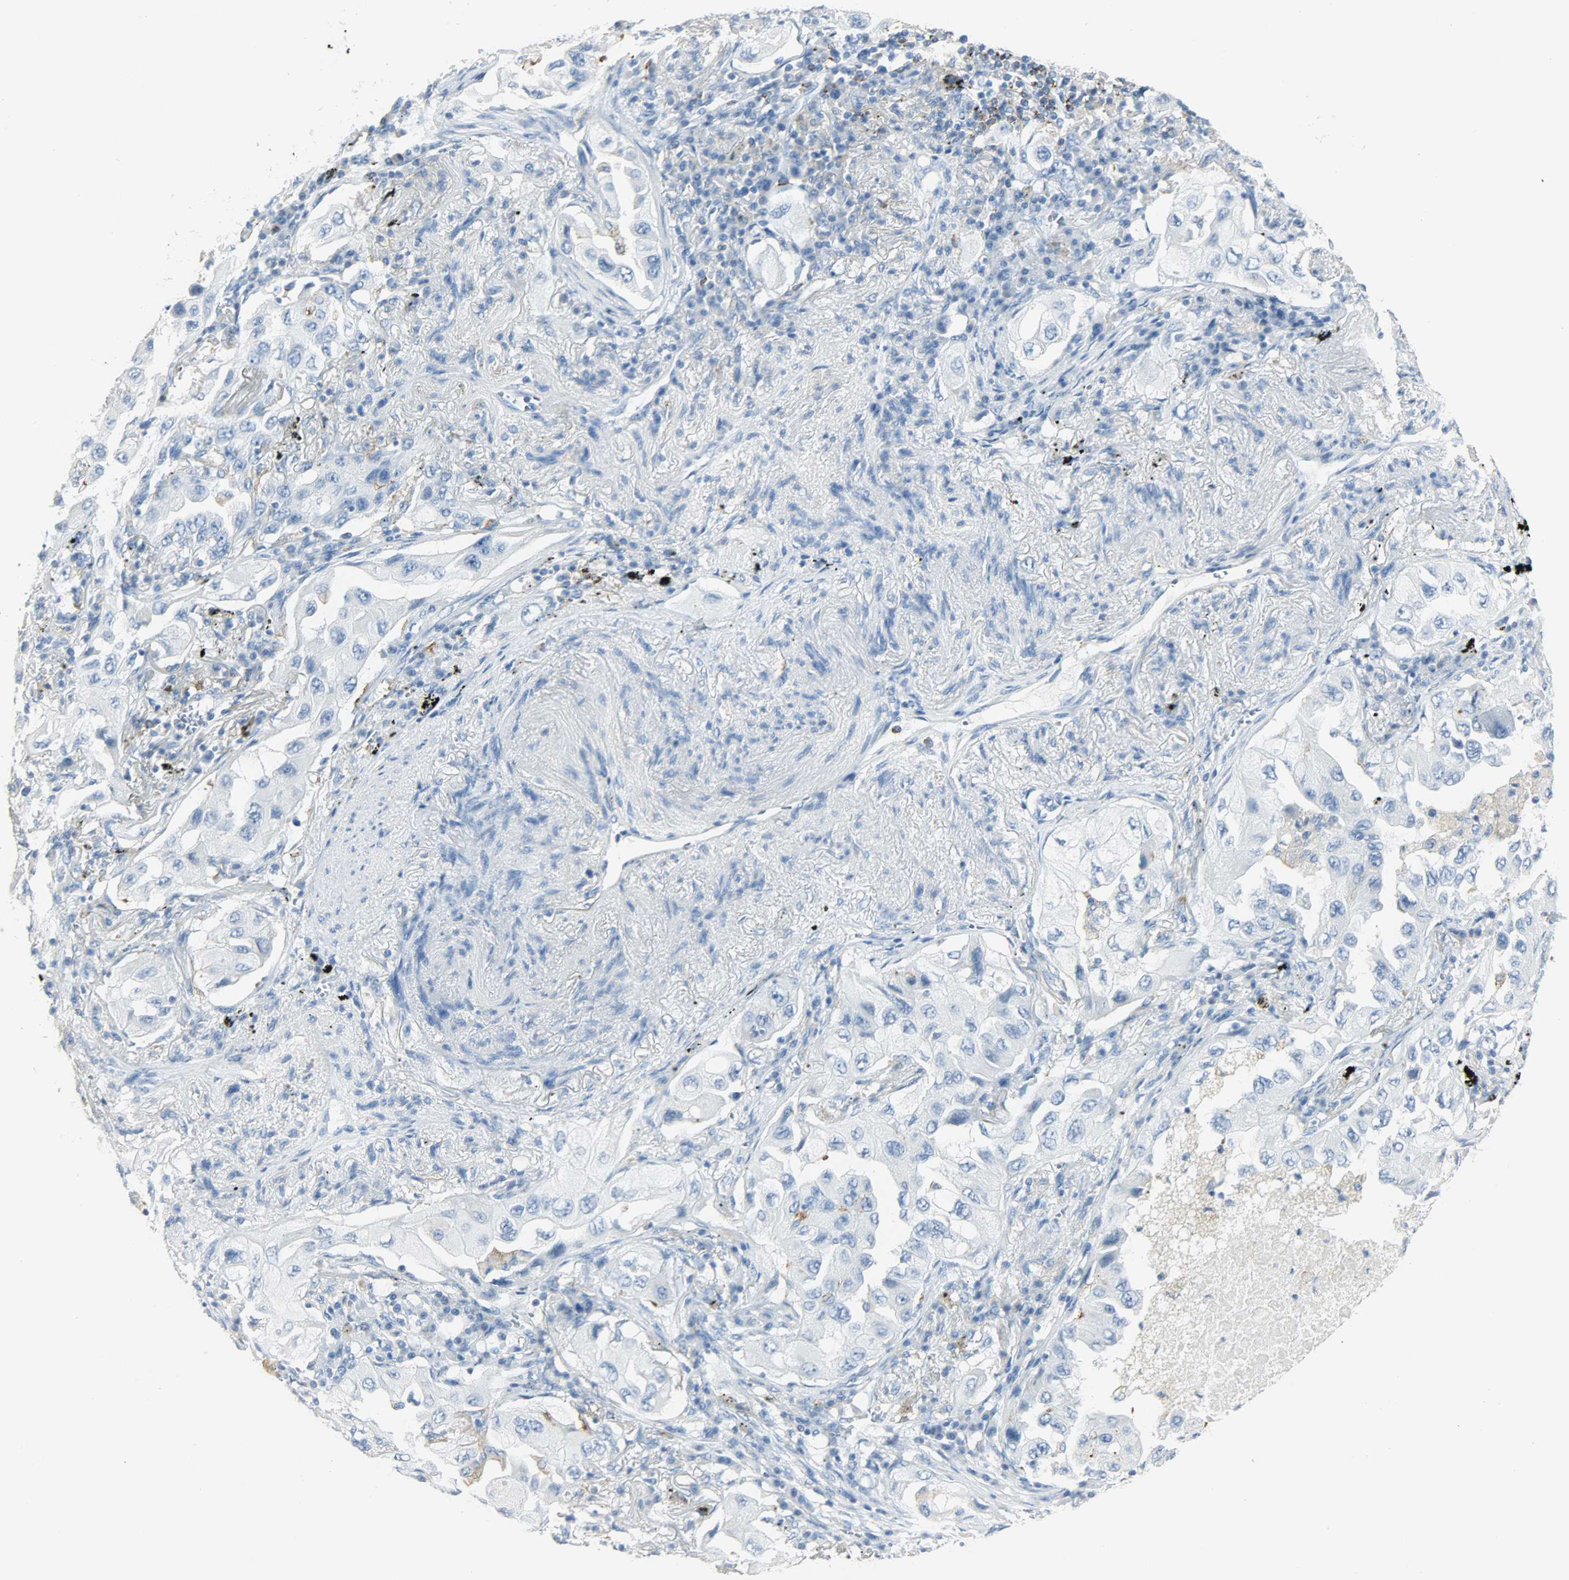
{"staining": {"intensity": "negative", "quantity": "none", "location": "none"}, "tissue": "lung cancer", "cell_type": "Tumor cells", "image_type": "cancer", "snomed": [{"axis": "morphology", "description": "Adenocarcinoma, NOS"}, {"axis": "topography", "description": "Lung"}], "caption": "DAB immunohistochemical staining of adenocarcinoma (lung) exhibits no significant expression in tumor cells.", "gene": "PTPN6", "patient": {"sex": "female", "age": 65}}